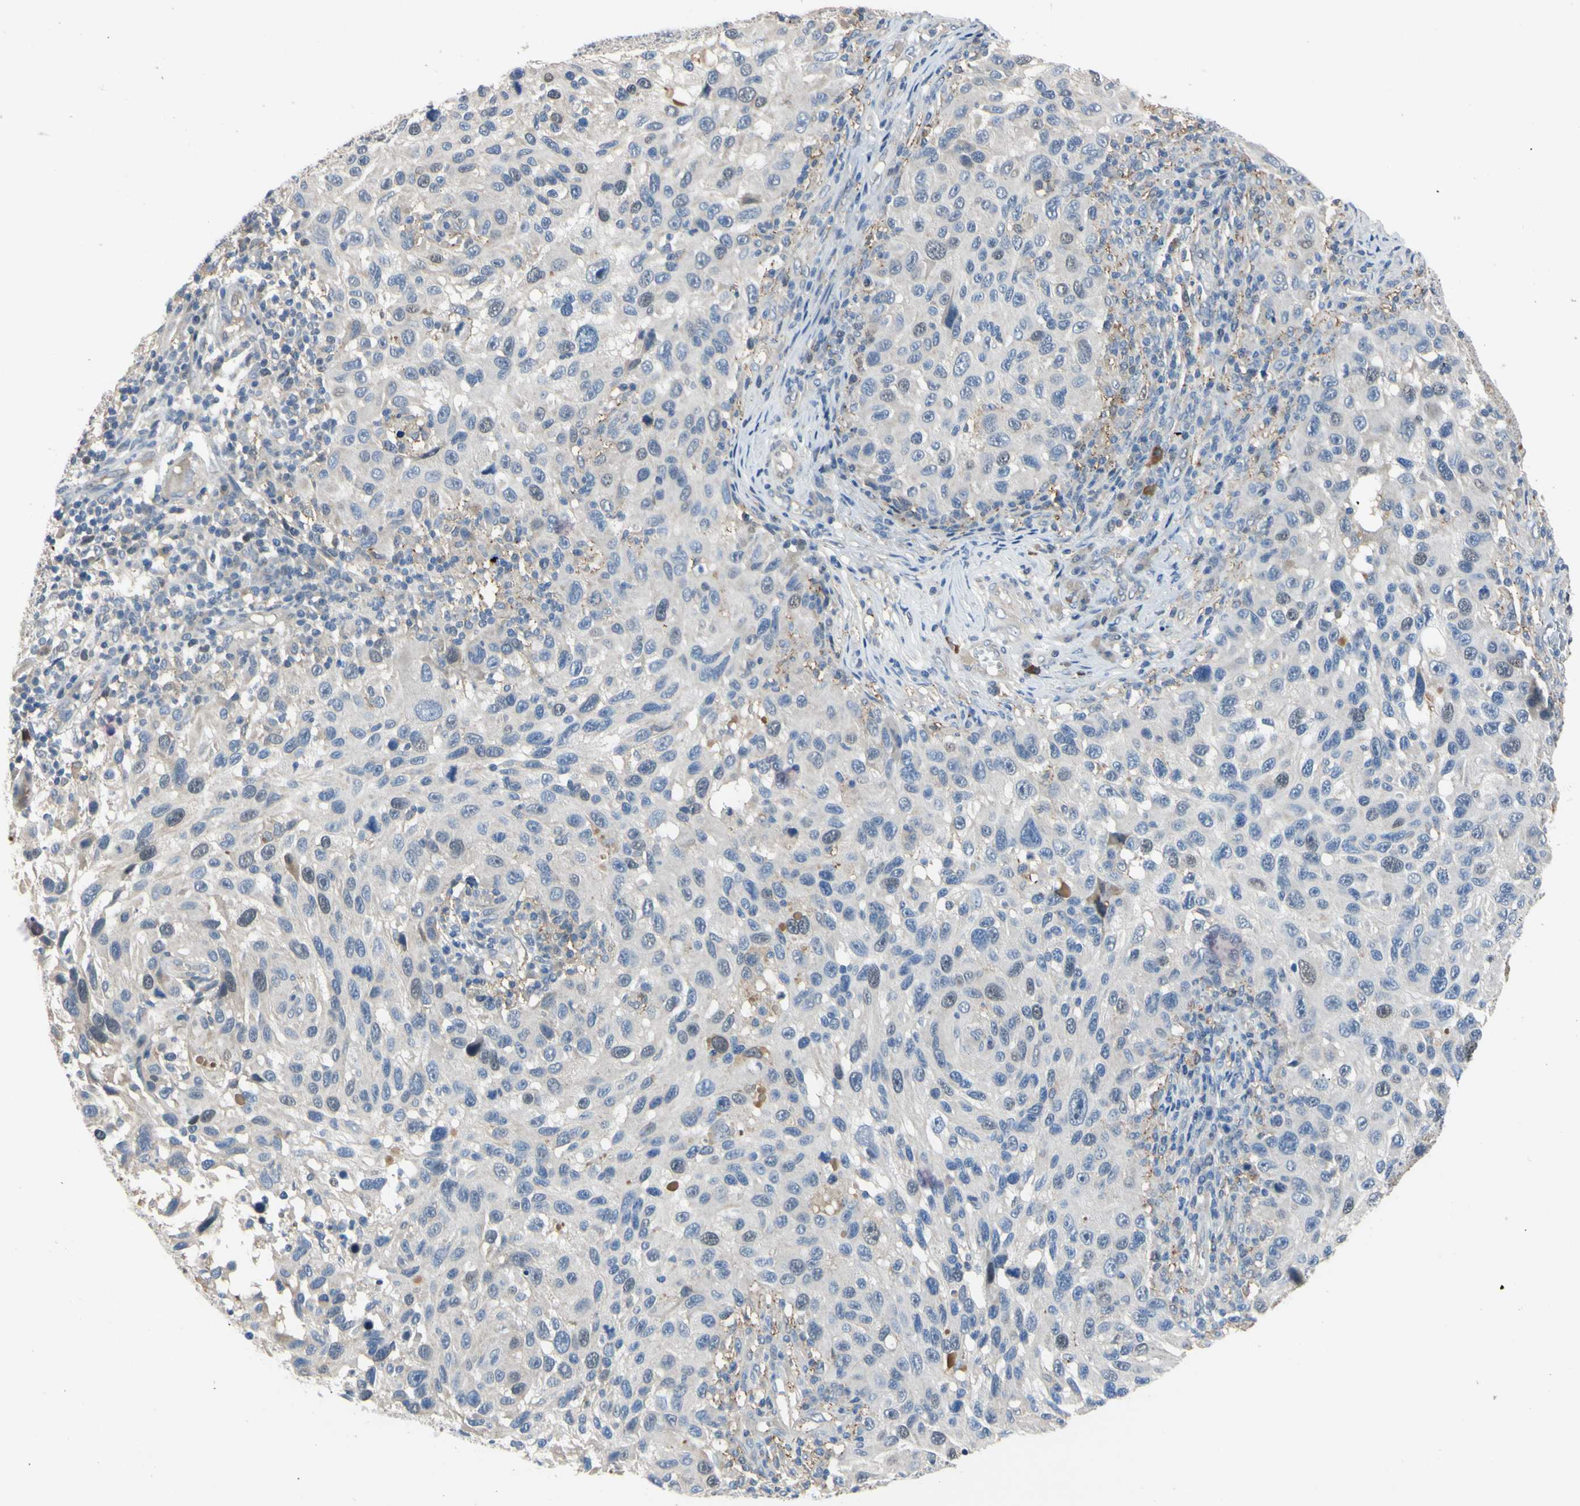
{"staining": {"intensity": "weak", "quantity": "<25%", "location": "nuclear"}, "tissue": "melanoma", "cell_type": "Tumor cells", "image_type": "cancer", "snomed": [{"axis": "morphology", "description": "Malignant melanoma, NOS"}, {"axis": "topography", "description": "Skin"}], "caption": "There is no significant staining in tumor cells of melanoma.", "gene": "LHX9", "patient": {"sex": "male", "age": 53}}